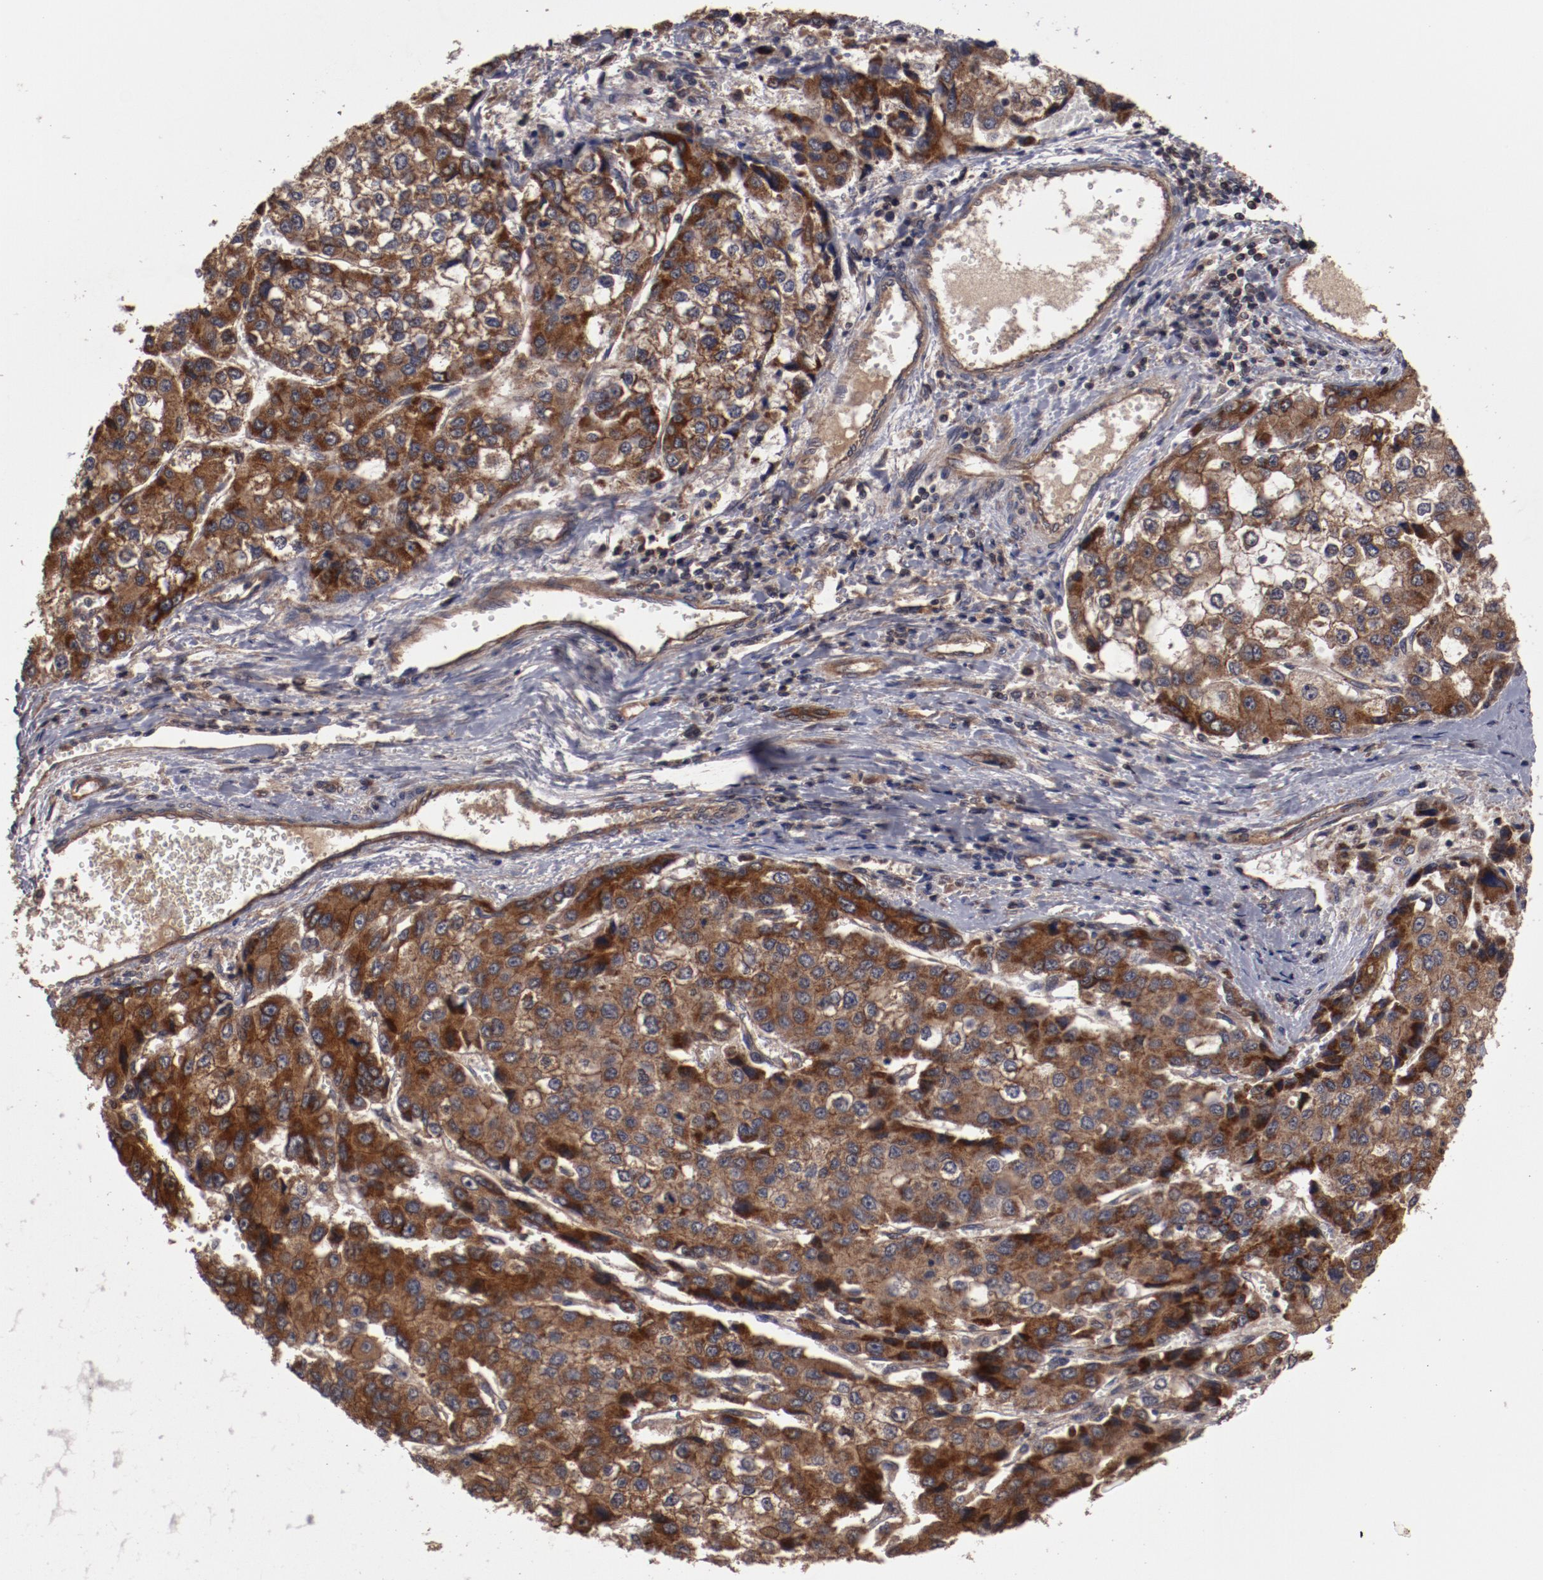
{"staining": {"intensity": "strong", "quantity": ">75%", "location": "cytoplasmic/membranous"}, "tissue": "liver cancer", "cell_type": "Tumor cells", "image_type": "cancer", "snomed": [{"axis": "morphology", "description": "Carcinoma, Hepatocellular, NOS"}, {"axis": "topography", "description": "Liver"}], "caption": "Tumor cells reveal strong cytoplasmic/membranous staining in about >75% of cells in hepatocellular carcinoma (liver). The protein of interest is shown in brown color, while the nuclei are stained blue.", "gene": "RPS6KA6", "patient": {"sex": "female", "age": 66}}